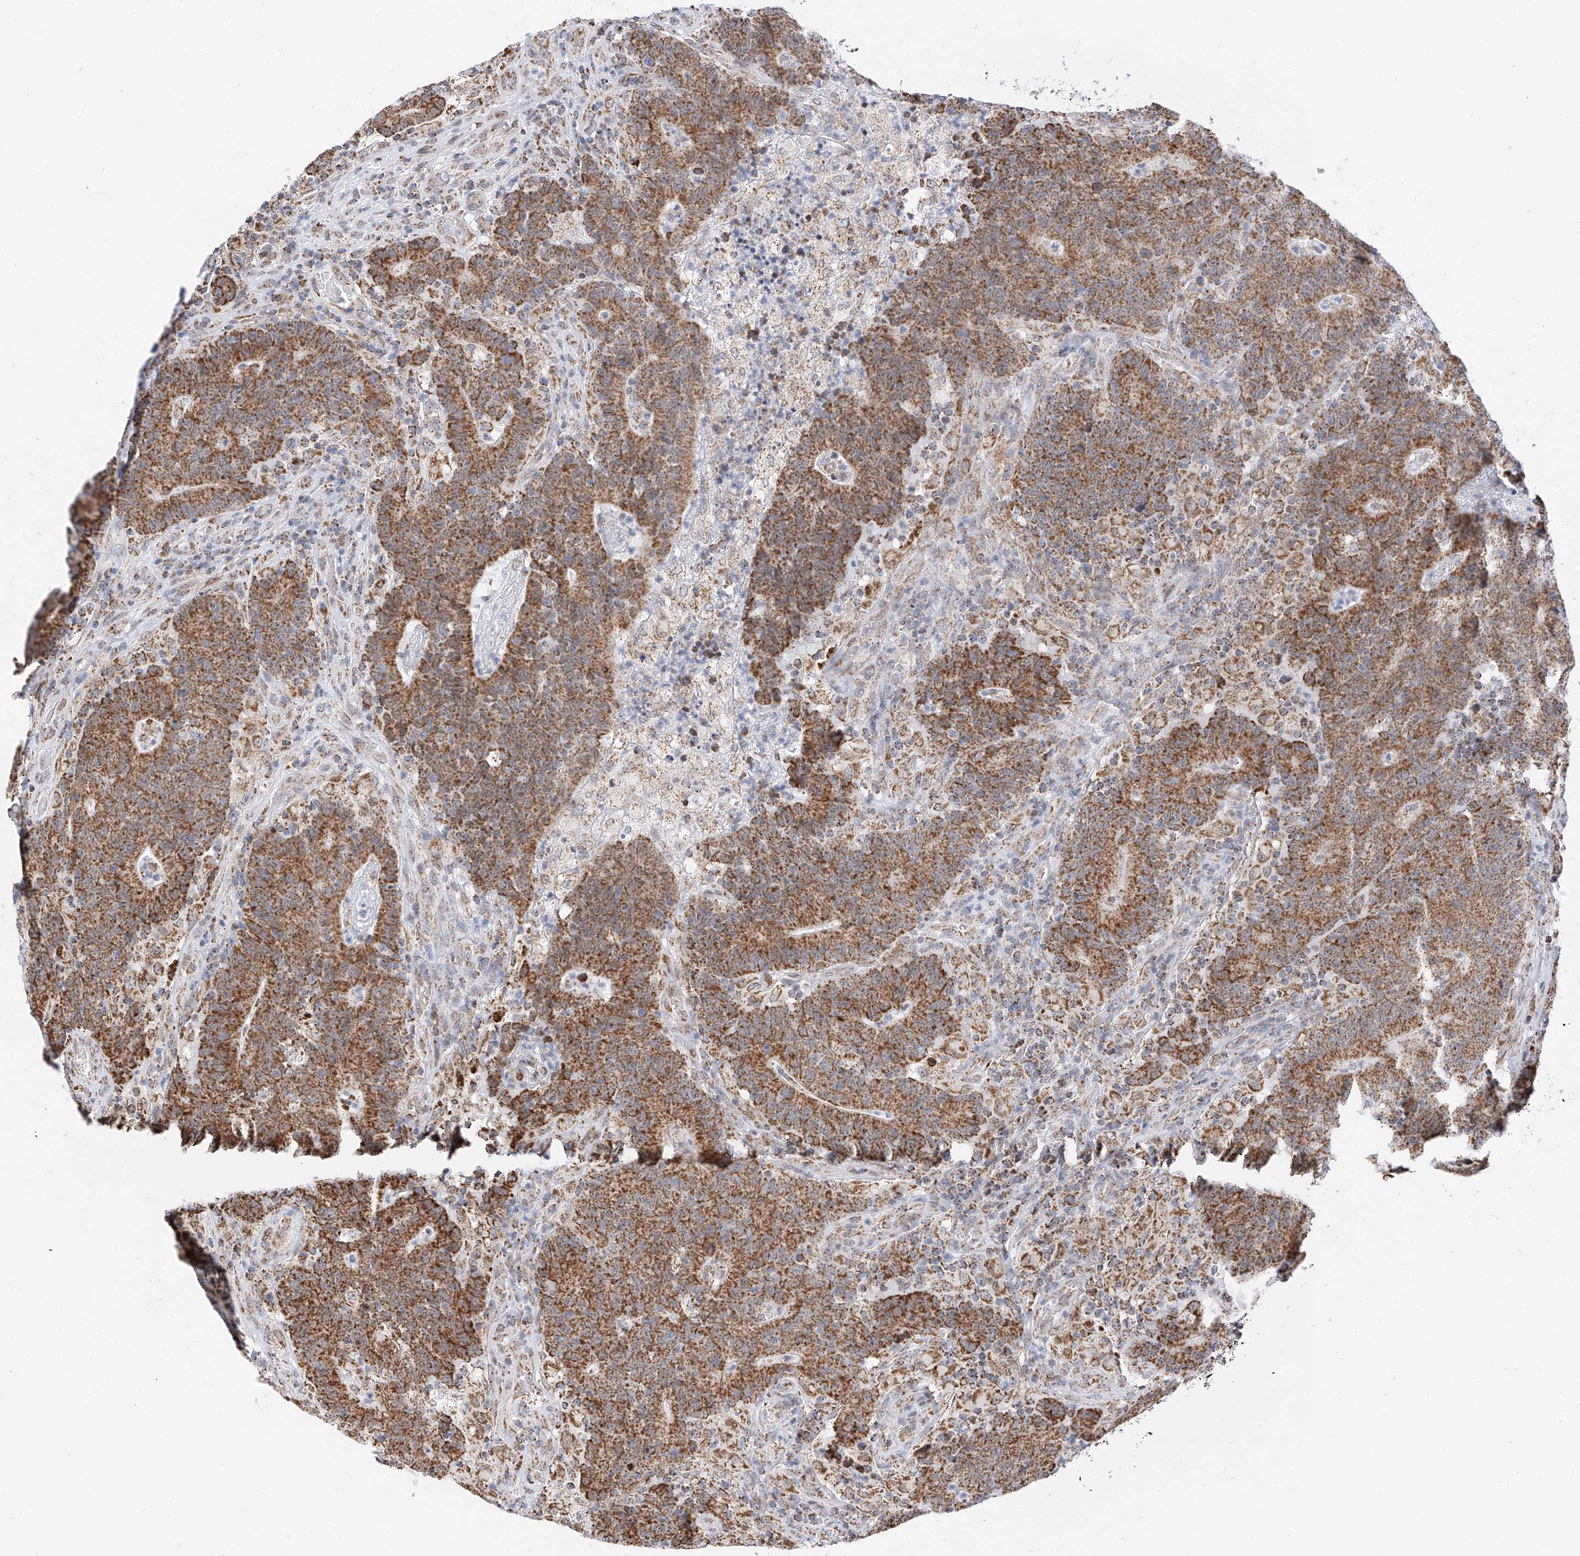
{"staining": {"intensity": "moderate", "quantity": ">75%", "location": "cytoplasmic/membranous"}, "tissue": "colorectal cancer", "cell_type": "Tumor cells", "image_type": "cancer", "snomed": [{"axis": "morphology", "description": "Normal tissue, NOS"}, {"axis": "morphology", "description": "Adenocarcinoma, NOS"}, {"axis": "topography", "description": "Colon"}], "caption": "Human colorectal adenocarcinoma stained with a protein marker displays moderate staining in tumor cells.", "gene": "NALCN", "patient": {"sex": "female", "age": 75}}